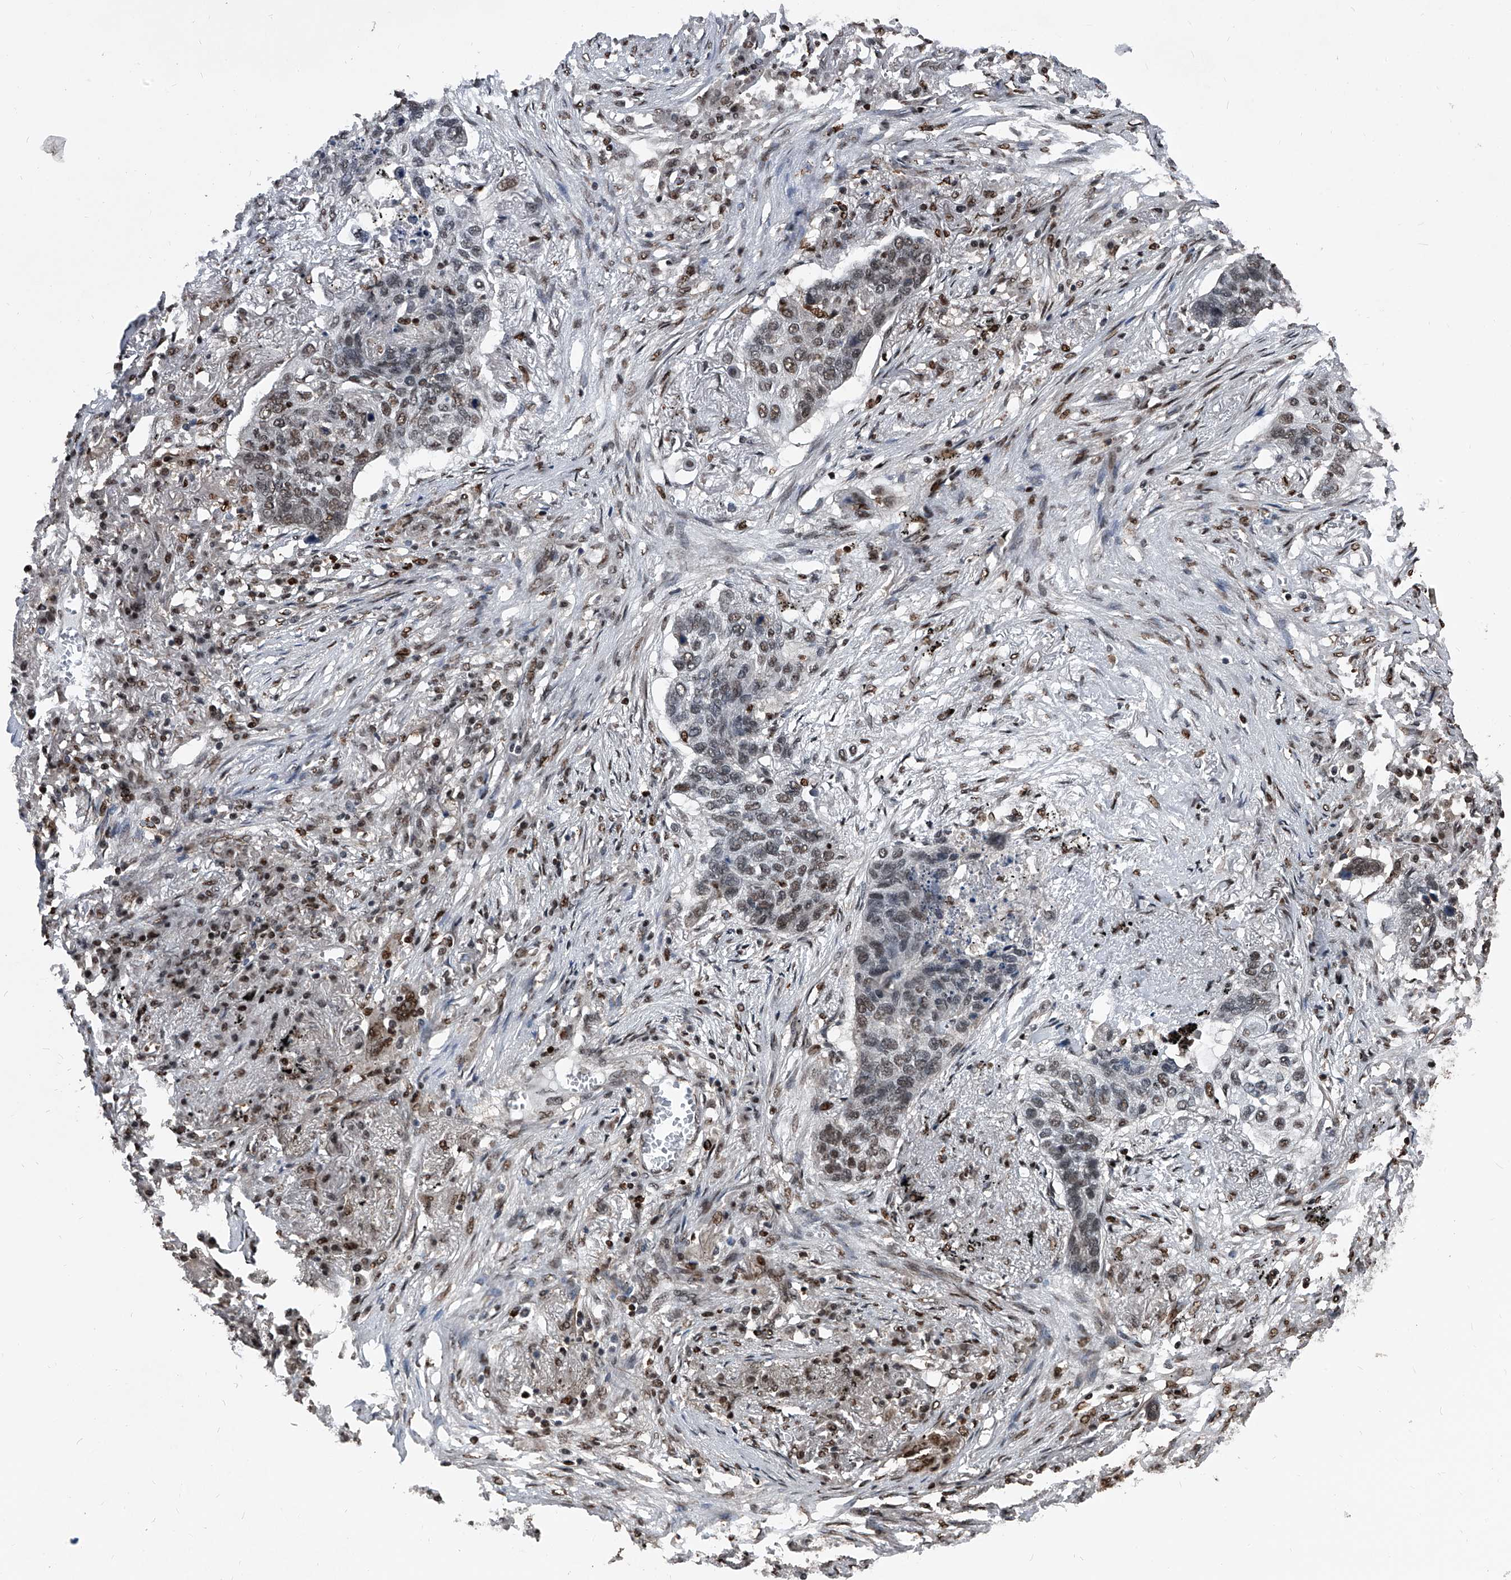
{"staining": {"intensity": "moderate", "quantity": "<25%", "location": "nuclear"}, "tissue": "lung cancer", "cell_type": "Tumor cells", "image_type": "cancer", "snomed": [{"axis": "morphology", "description": "Squamous cell carcinoma, NOS"}, {"axis": "topography", "description": "Lung"}], "caption": "This histopathology image shows immunohistochemistry (IHC) staining of human lung squamous cell carcinoma, with low moderate nuclear positivity in about <25% of tumor cells.", "gene": "FKBP5", "patient": {"sex": "female", "age": 63}}